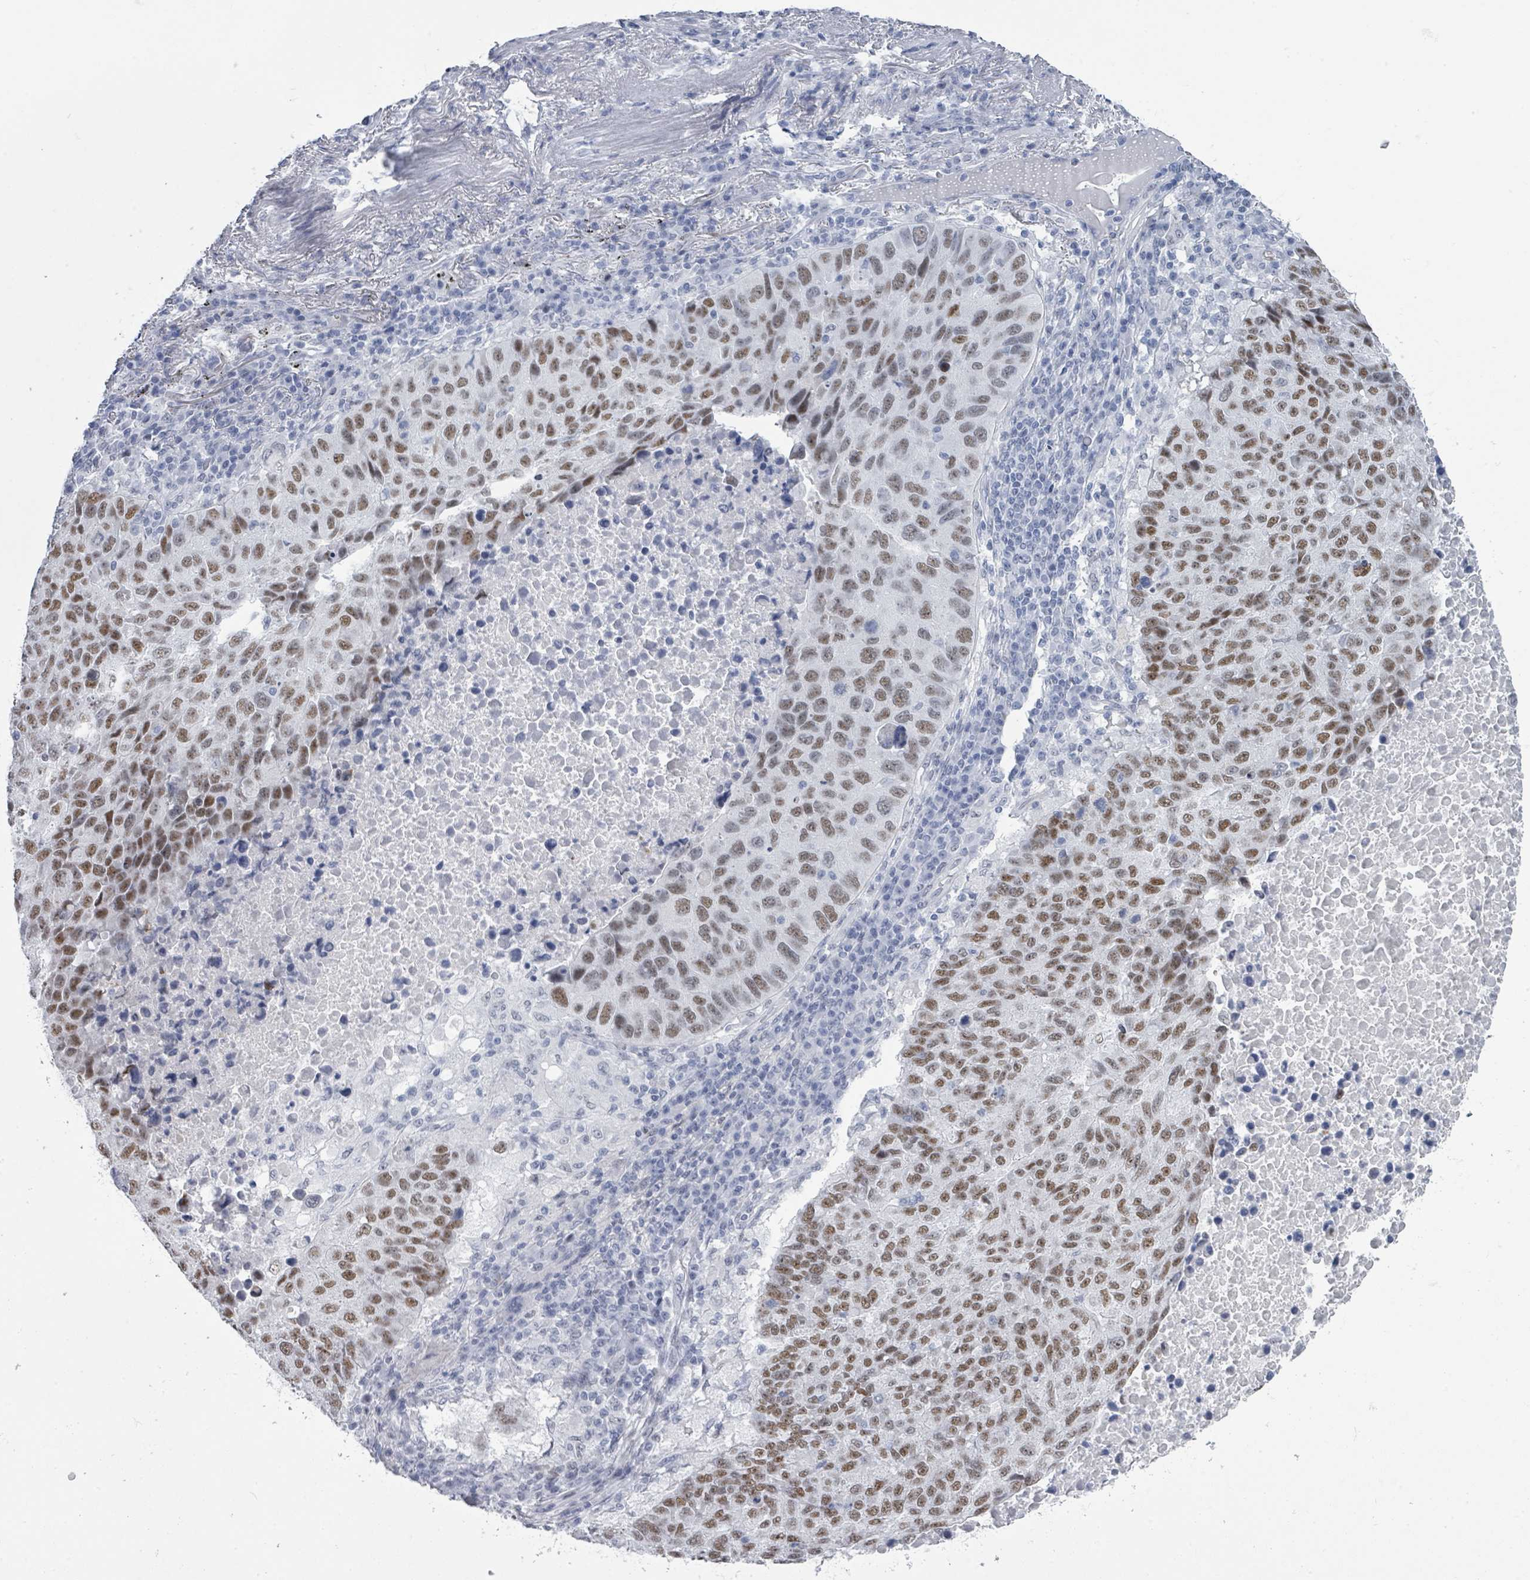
{"staining": {"intensity": "moderate", "quantity": ">75%", "location": "nuclear"}, "tissue": "lung cancer", "cell_type": "Tumor cells", "image_type": "cancer", "snomed": [{"axis": "morphology", "description": "Squamous cell carcinoma, NOS"}, {"axis": "topography", "description": "Lung"}], "caption": "This image demonstrates lung squamous cell carcinoma stained with IHC to label a protein in brown. The nuclear of tumor cells show moderate positivity for the protein. Nuclei are counter-stained blue.", "gene": "CT45A5", "patient": {"sex": "male", "age": 73}}